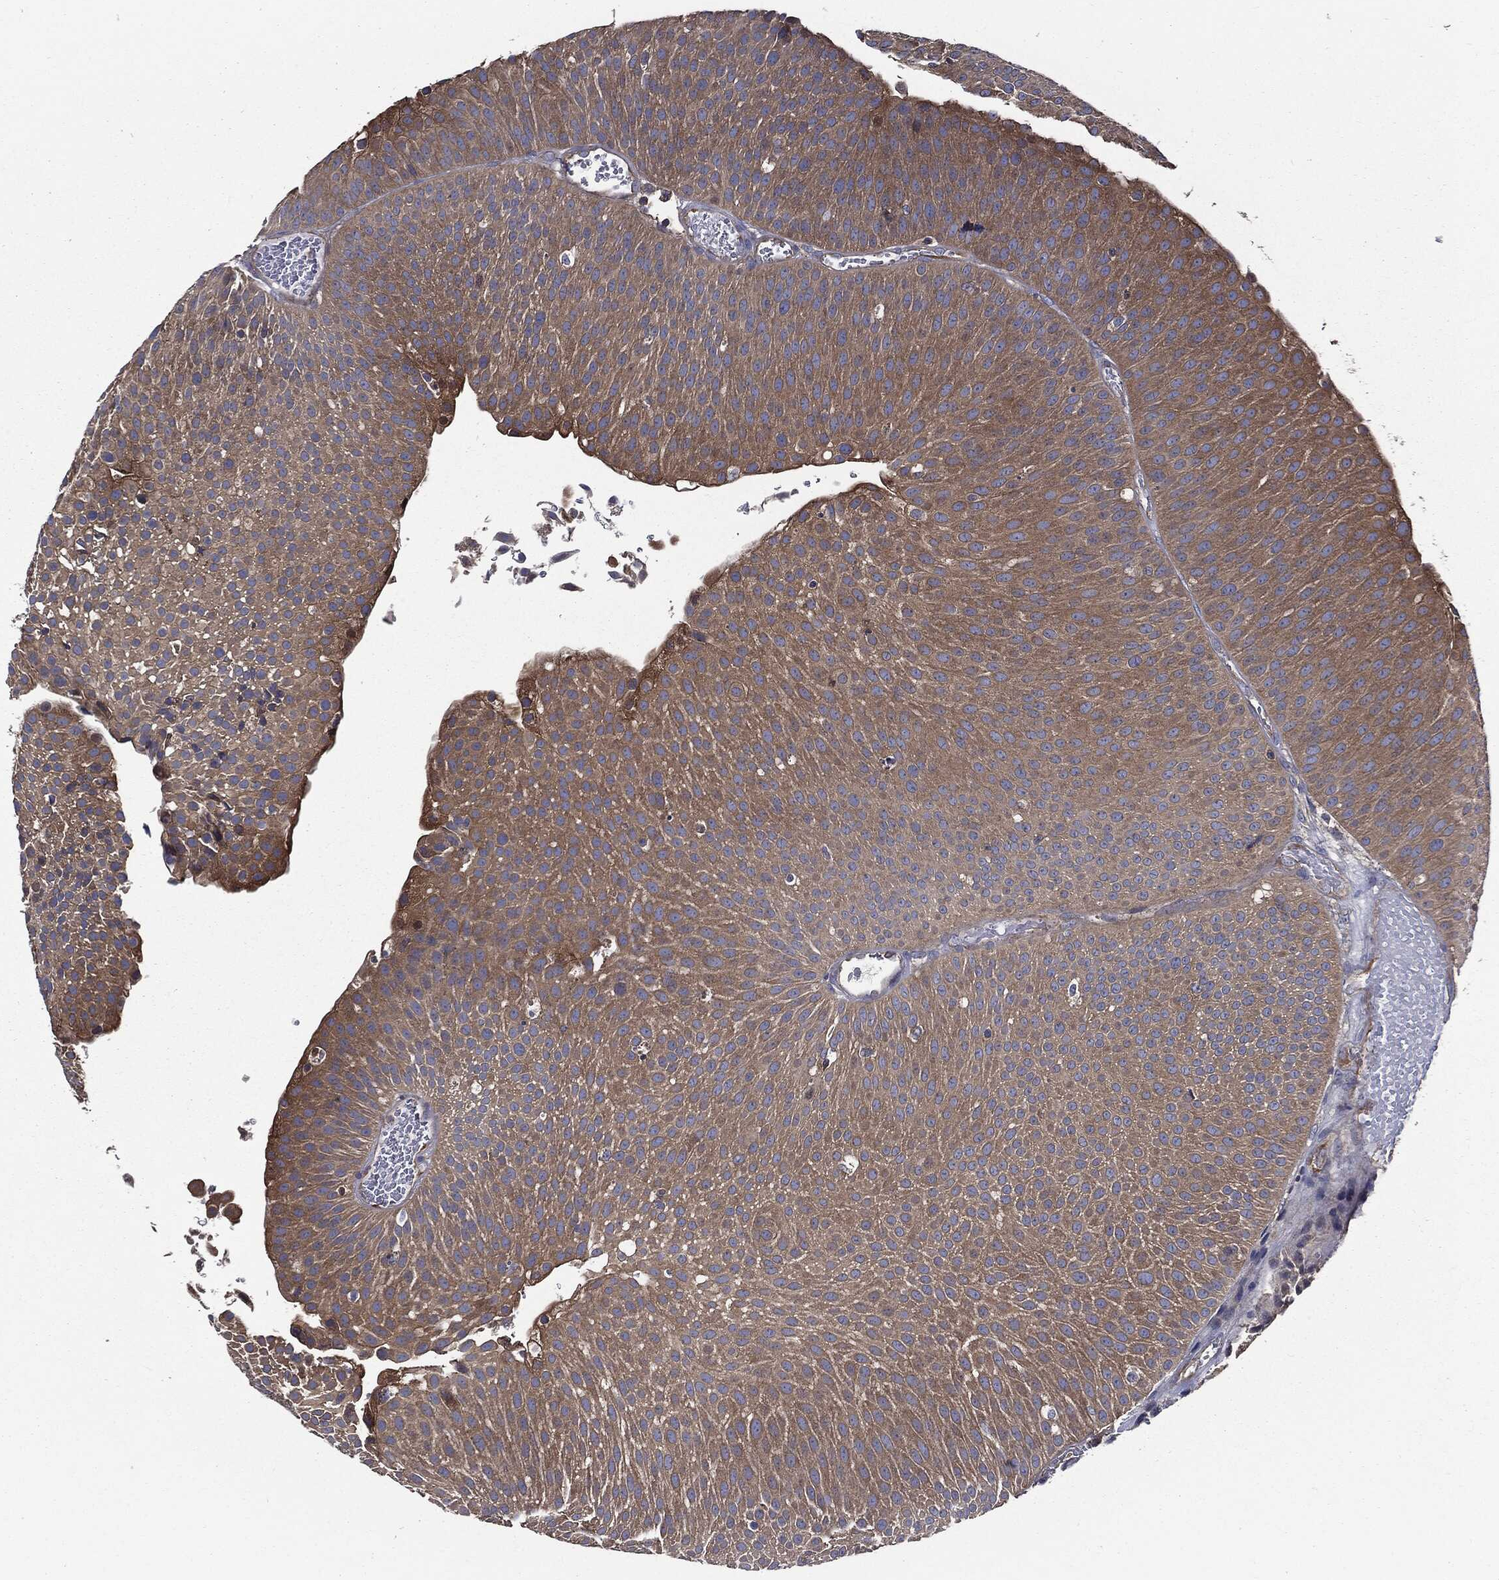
{"staining": {"intensity": "moderate", "quantity": "25%-75%", "location": "cytoplasmic/membranous"}, "tissue": "urothelial cancer", "cell_type": "Tumor cells", "image_type": "cancer", "snomed": [{"axis": "morphology", "description": "Urothelial carcinoma, Low grade"}, {"axis": "topography", "description": "Urinary bladder"}], "caption": "About 25%-75% of tumor cells in urothelial cancer exhibit moderate cytoplasmic/membranous protein expression as visualized by brown immunohistochemical staining.", "gene": "PDCD6IP", "patient": {"sex": "male", "age": 65}}